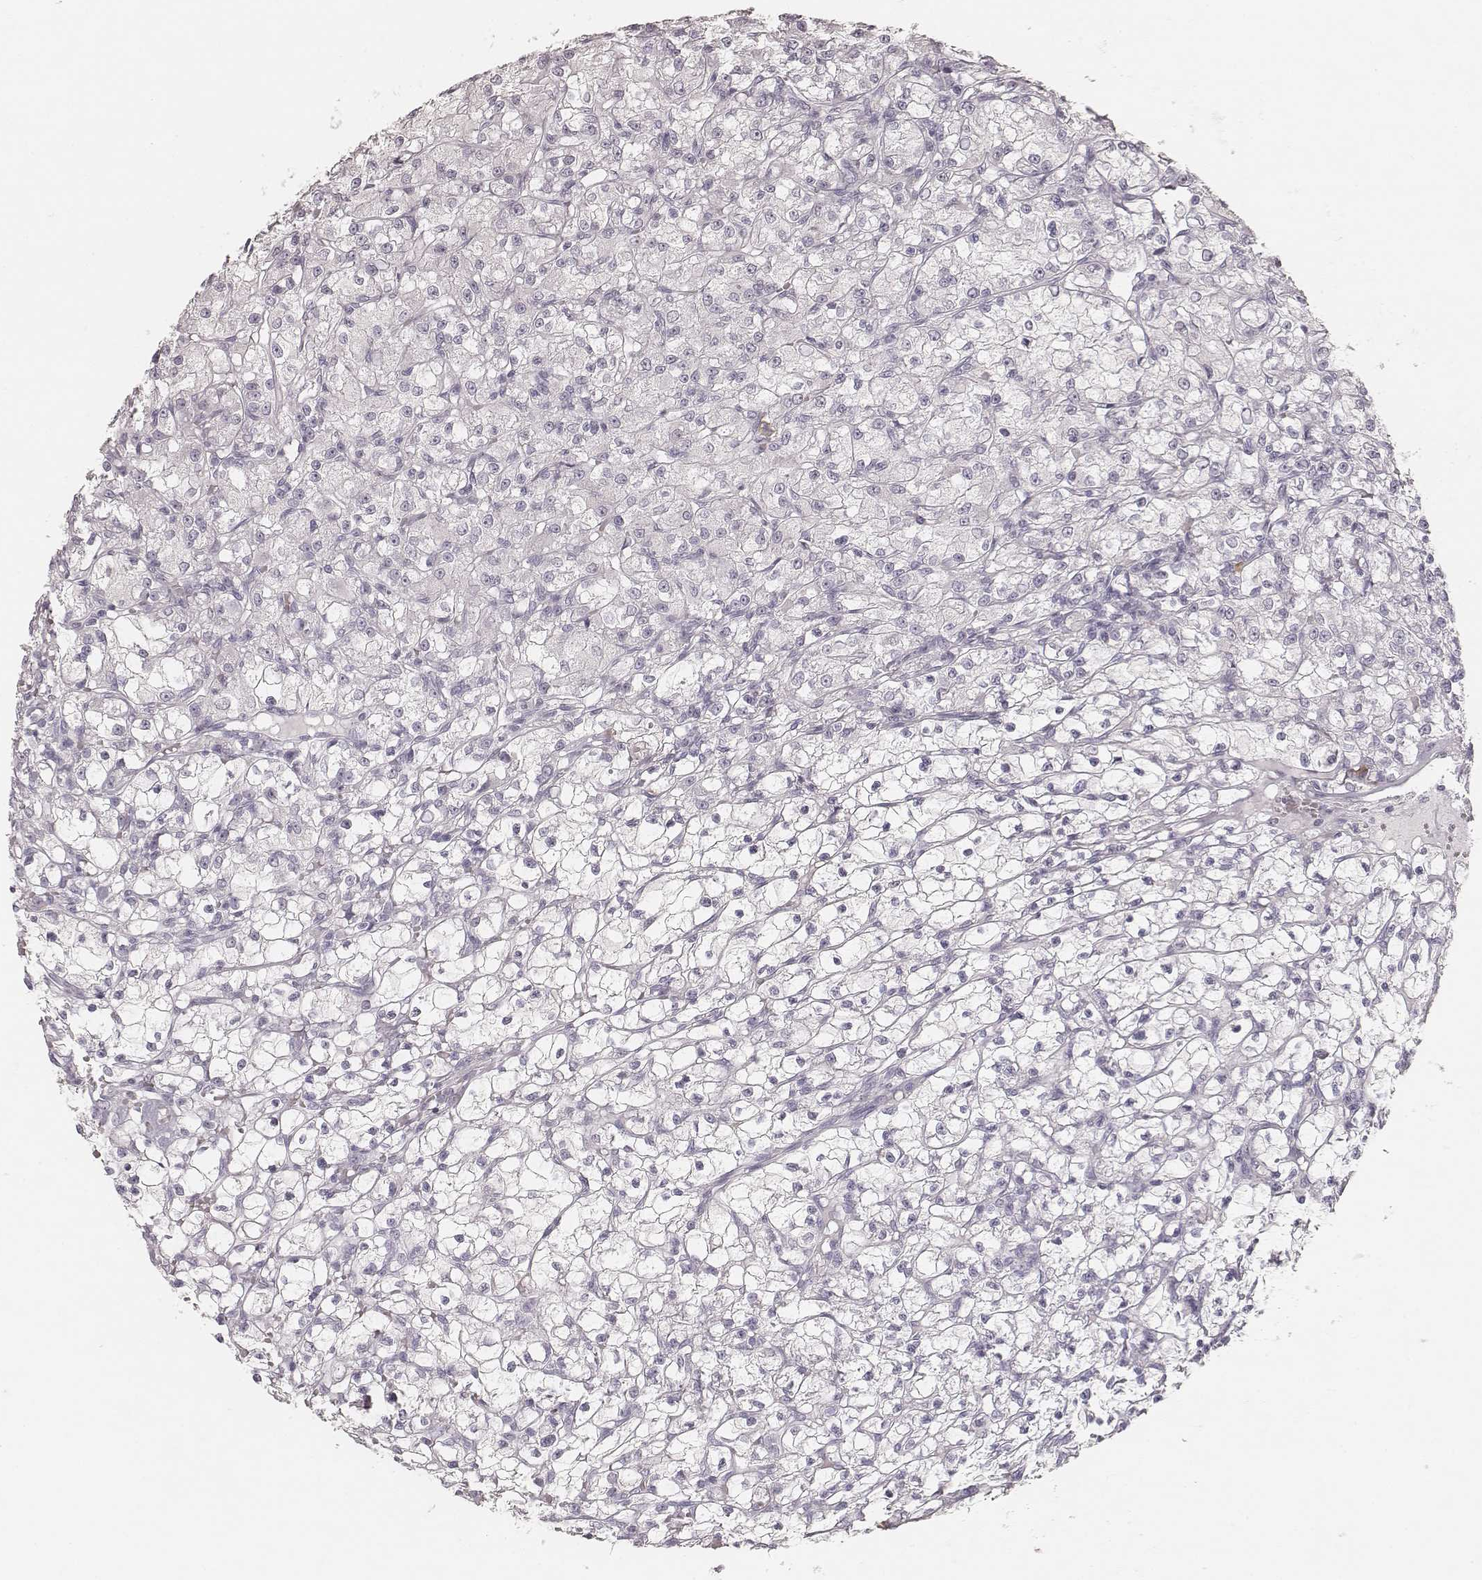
{"staining": {"intensity": "negative", "quantity": "none", "location": "none"}, "tissue": "renal cancer", "cell_type": "Tumor cells", "image_type": "cancer", "snomed": [{"axis": "morphology", "description": "Adenocarcinoma, NOS"}, {"axis": "topography", "description": "Kidney"}], "caption": "Renal adenocarcinoma was stained to show a protein in brown. There is no significant staining in tumor cells.", "gene": "KRT82", "patient": {"sex": "female", "age": 59}}